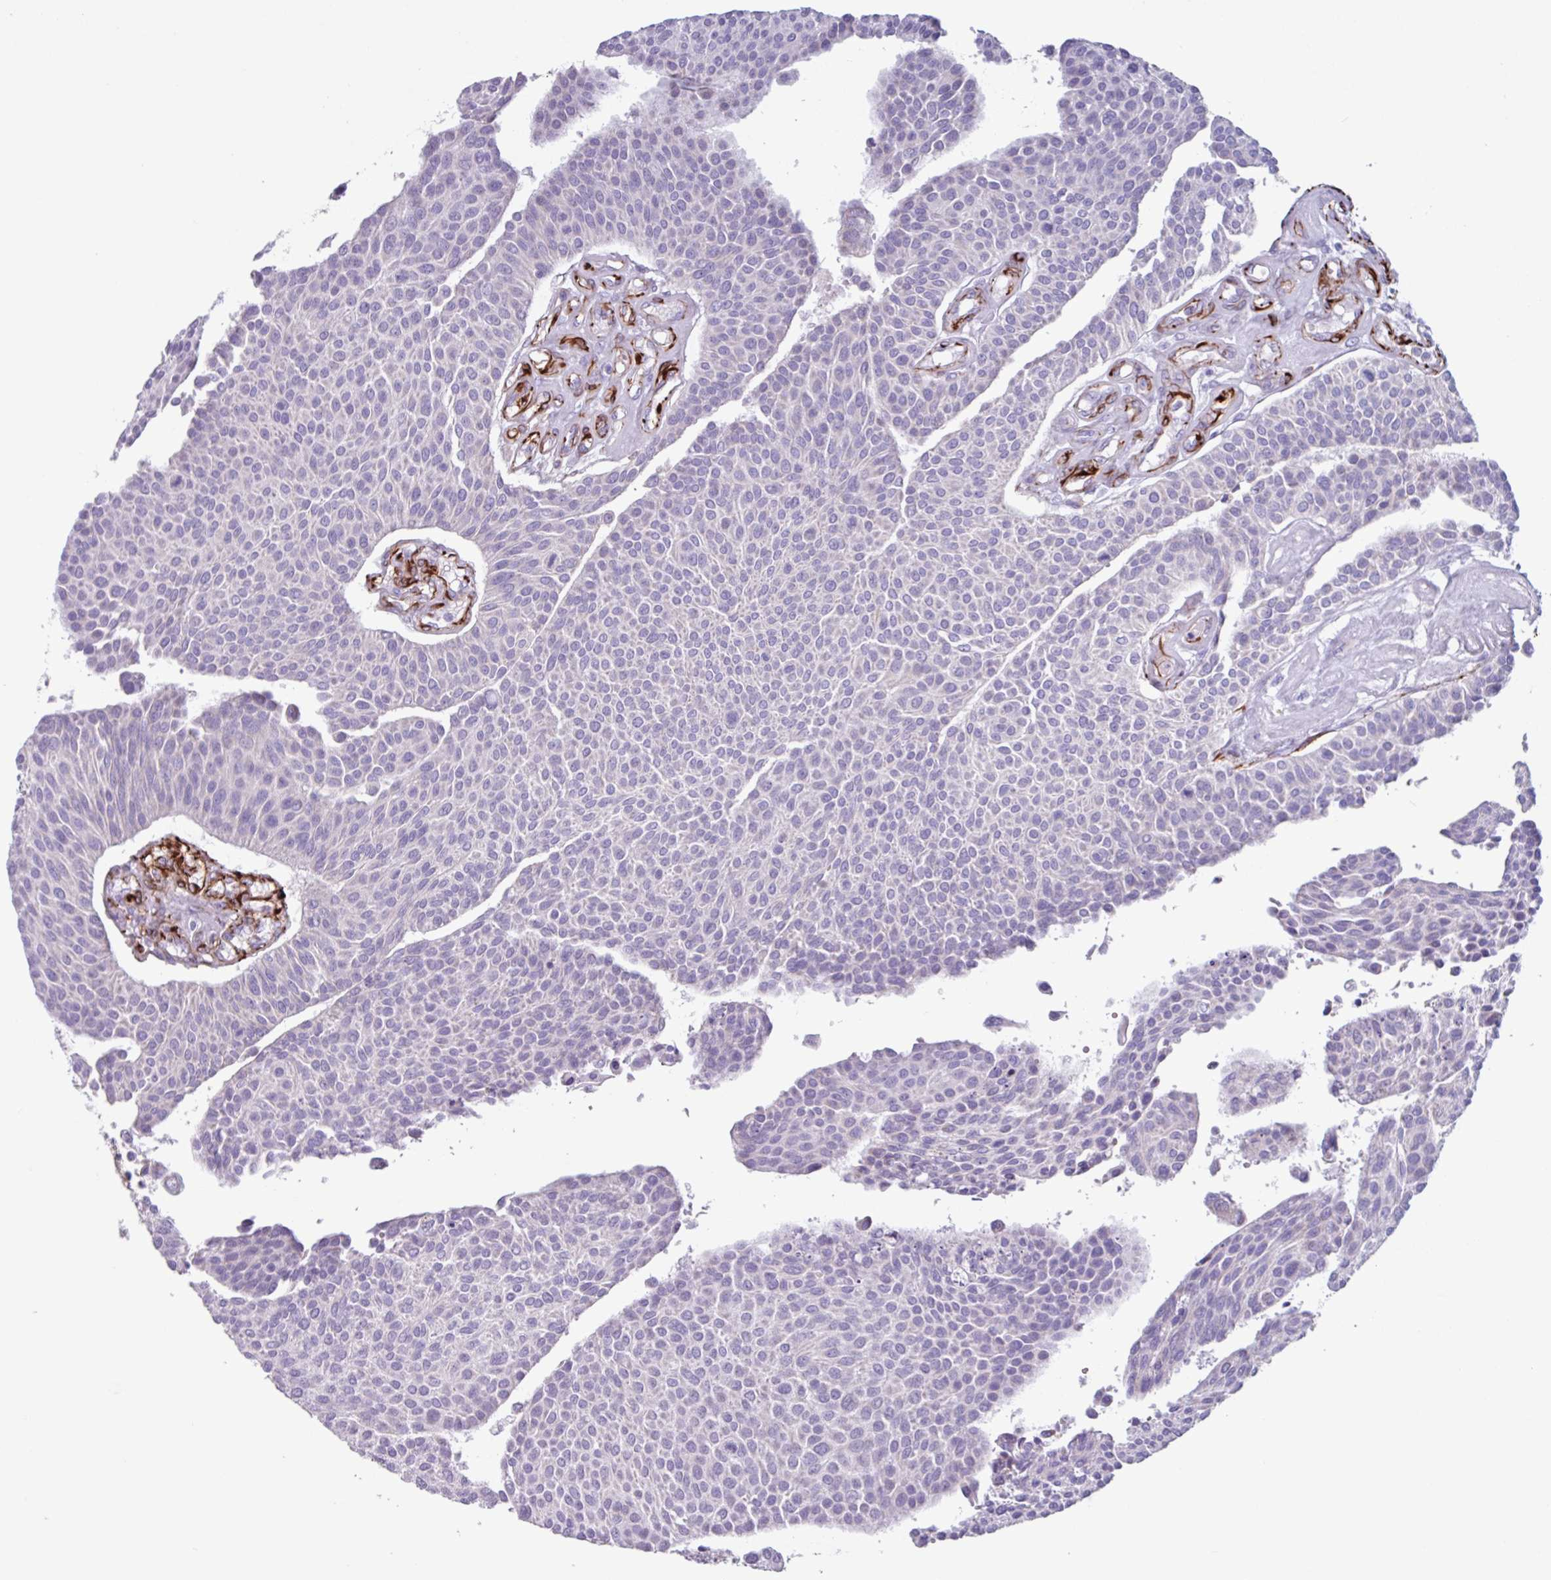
{"staining": {"intensity": "negative", "quantity": "none", "location": "none"}, "tissue": "urothelial cancer", "cell_type": "Tumor cells", "image_type": "cancer", "snomed": [{"axis": "morphology", "description": "Urothelial carcinoma, NOS"}, {"axis": "topography", "description": "Urinary bladder"}], "caption": "Image shows no significant protein positivity in tumor cells of transitional cell carcinoma.", "gene": "BTD", "patient": {"sex": "male", "age": 55}}